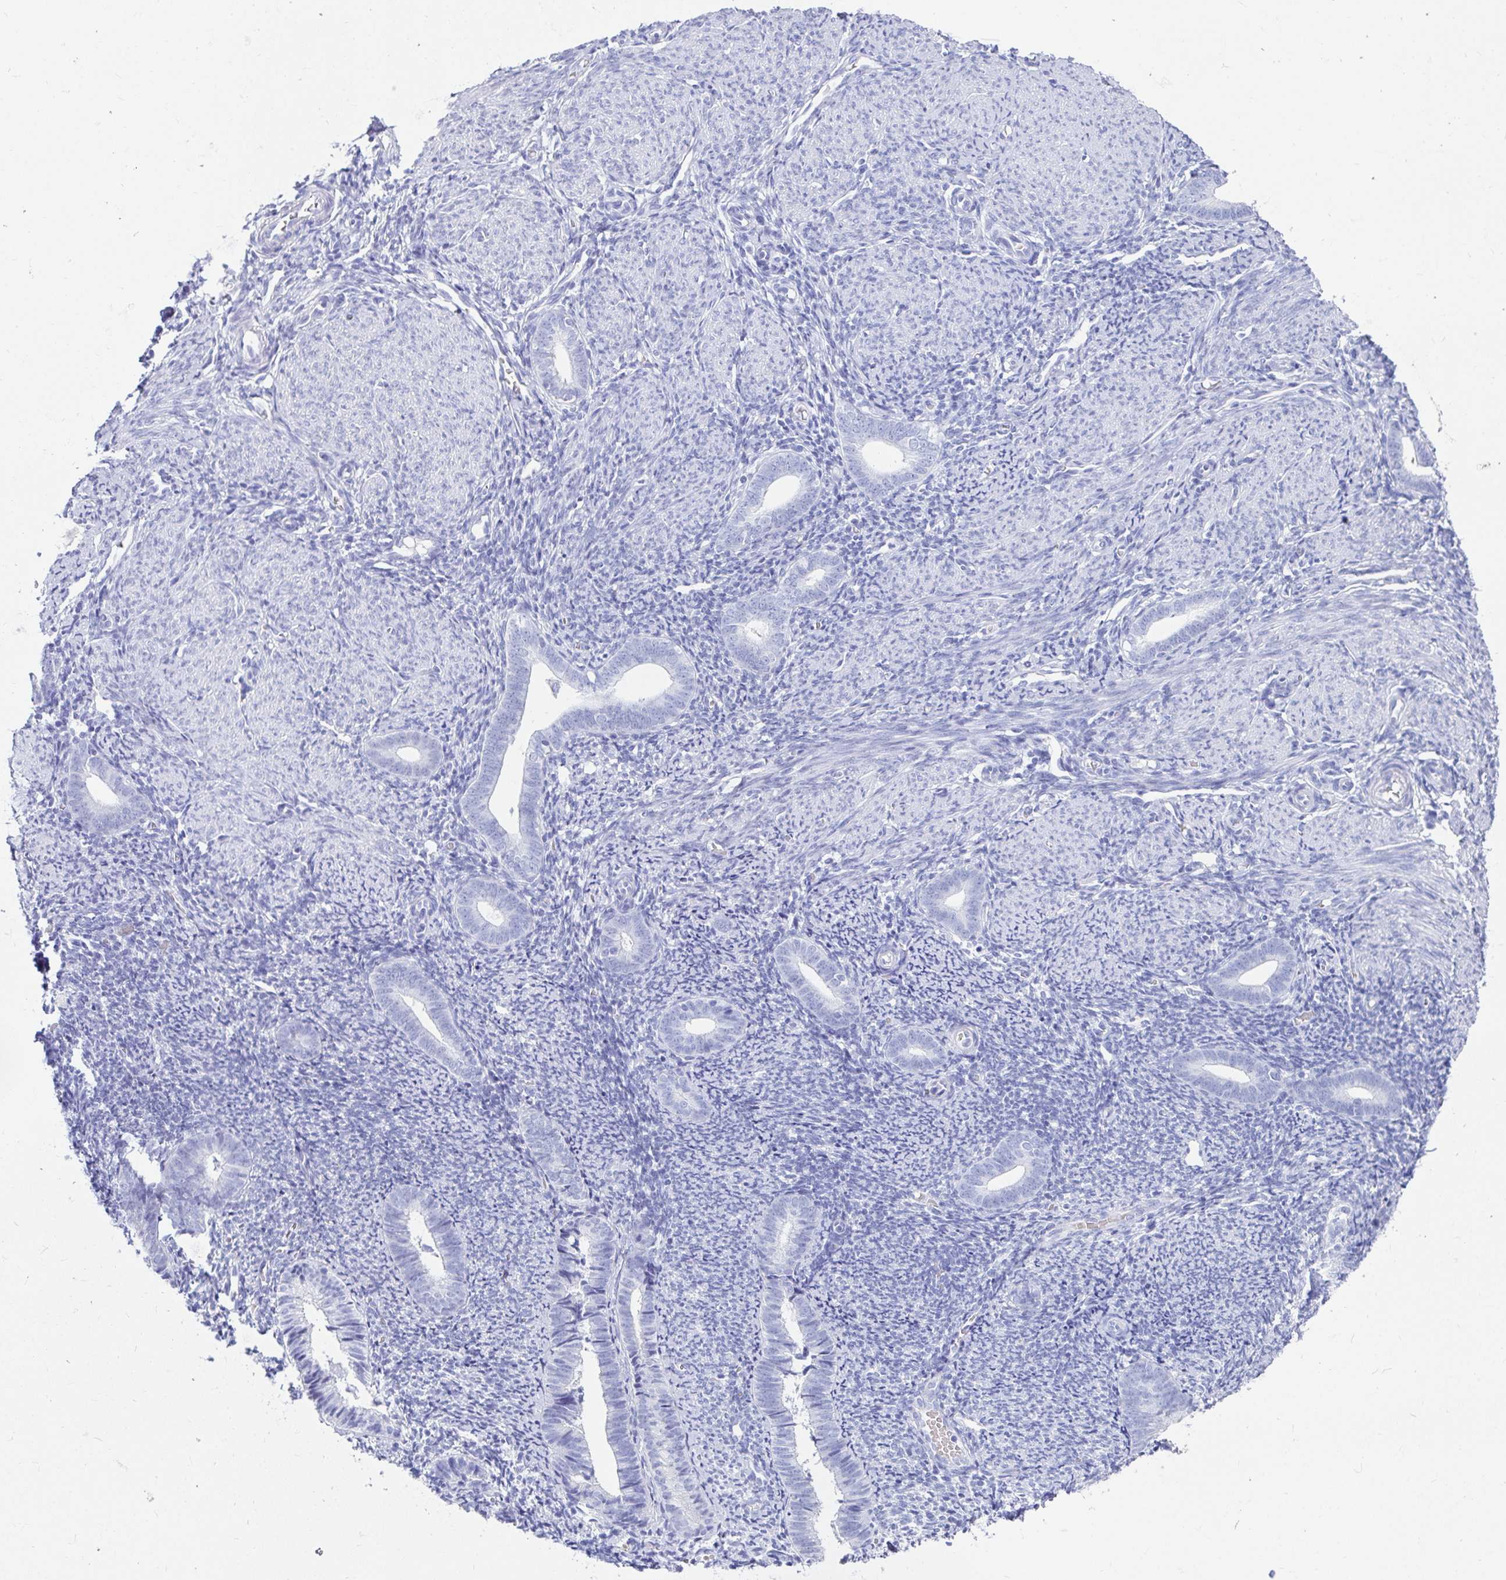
{"staining": {"intensity": "negative", "quantity": "none", "location": "none"}, "tissue": "endometrium", "cell_type": "Cells in endometrial stroma", "image_type": "normal", "snomed": [{"axis": "morphology", "description": "Normal tissue, NOS"}, {"axis": "topography", "description": "Endometrium"}], "caption": "High magnification brightfield microscopy of benign endometrium stained with DAB (brown) and counterstained with hematoxylin (blue): cells in endometrial stroma show no significant positivity.", "gene": "ZPBP2", "patient": {"sex": "female", "age": 39}}